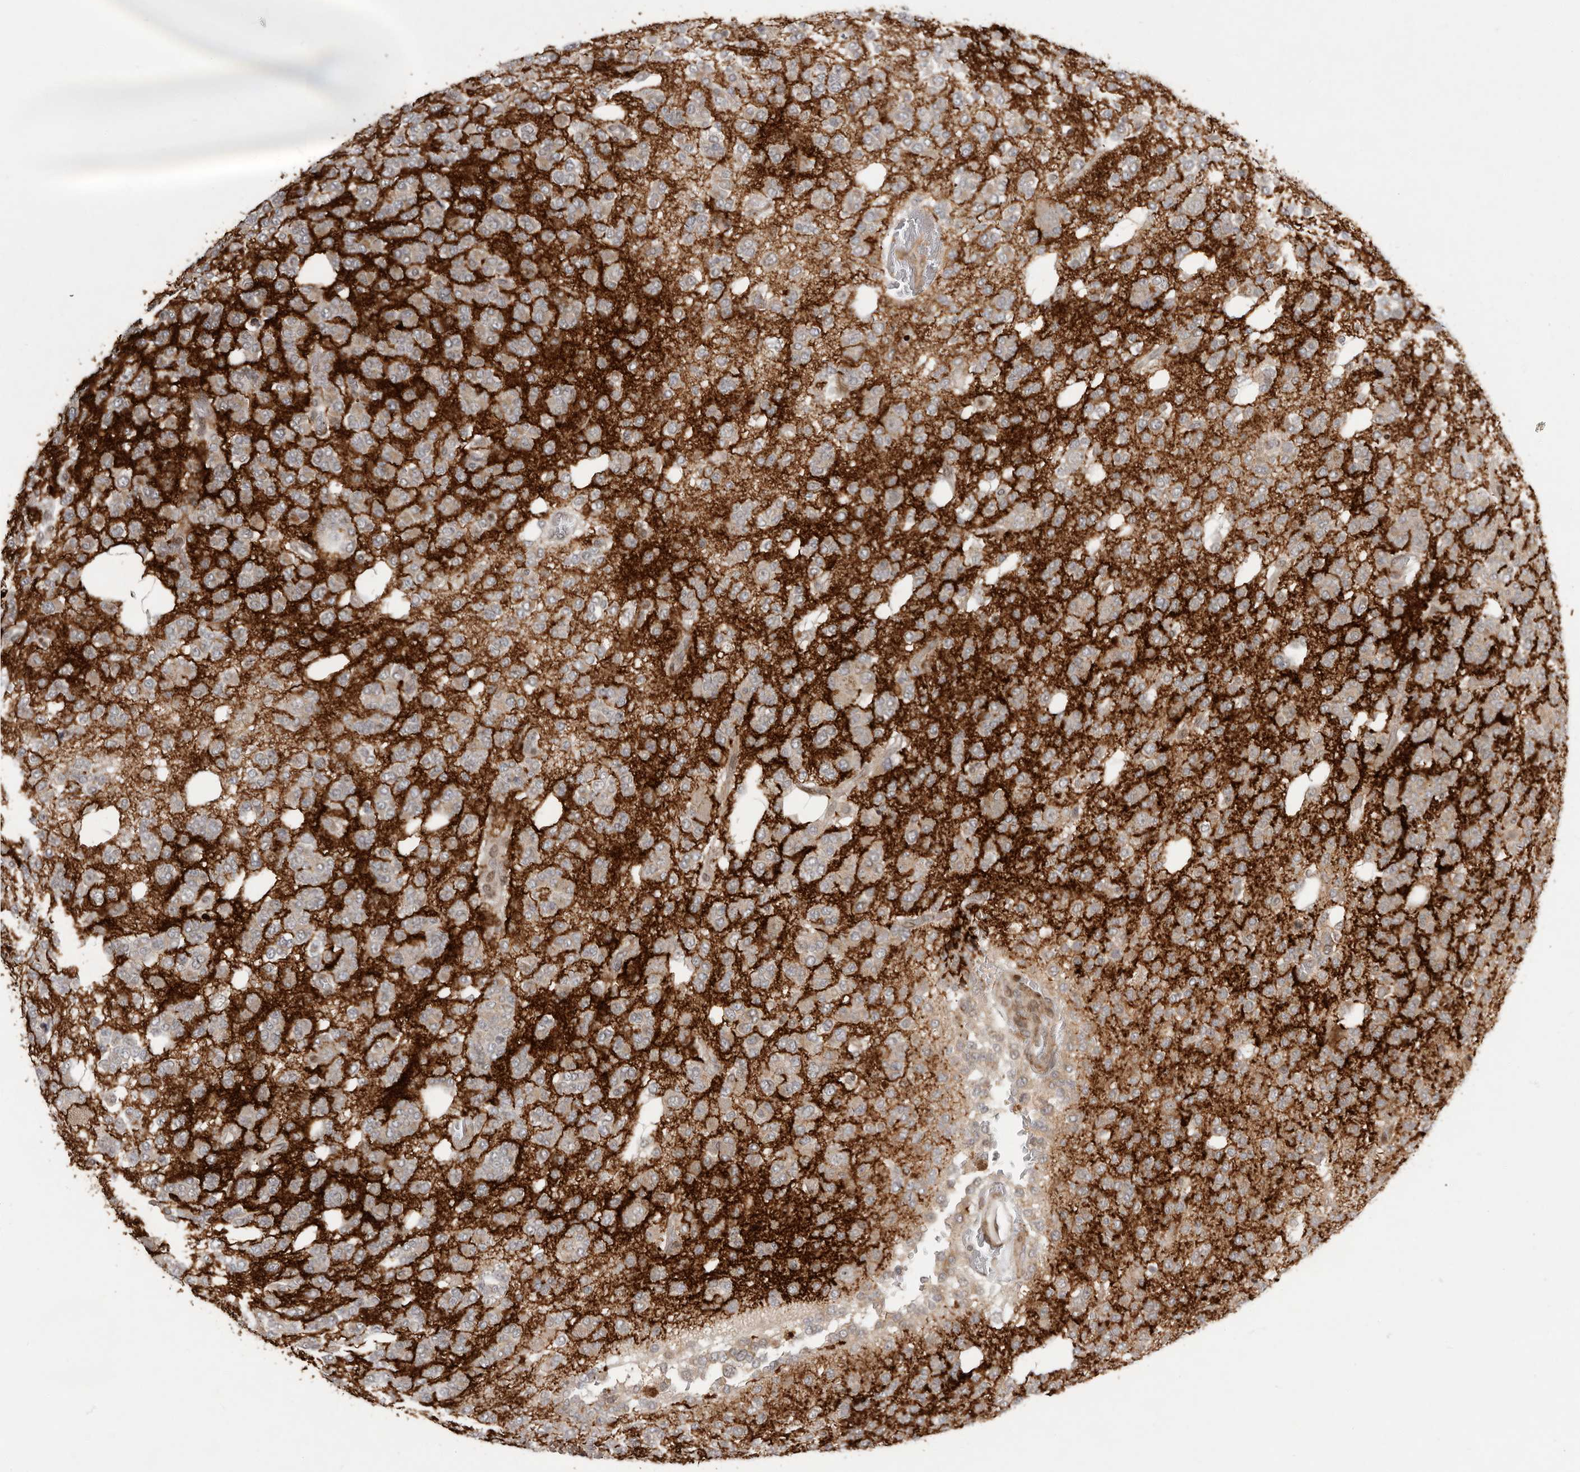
{"staining": {"intensity": "weak", "quantity": ">75%", "location": "cytoplasmic/membranous"}, "tissue": "glioma", "cell_type": "Tumor cells", "image_type": "cancer", "snomed": [{"axis": "morphology", "description": "Glioma, malignant, Low grade"}, {"axis": "topography", "description": "Brain"}], "caption": "A low amount of weak cytoplasmic/membranous positivity is appreciated in approximately >75% of tumor cells in glioma tissue.", "gene": "RABIF", "patient": {"sex": "male", "age": 38}}